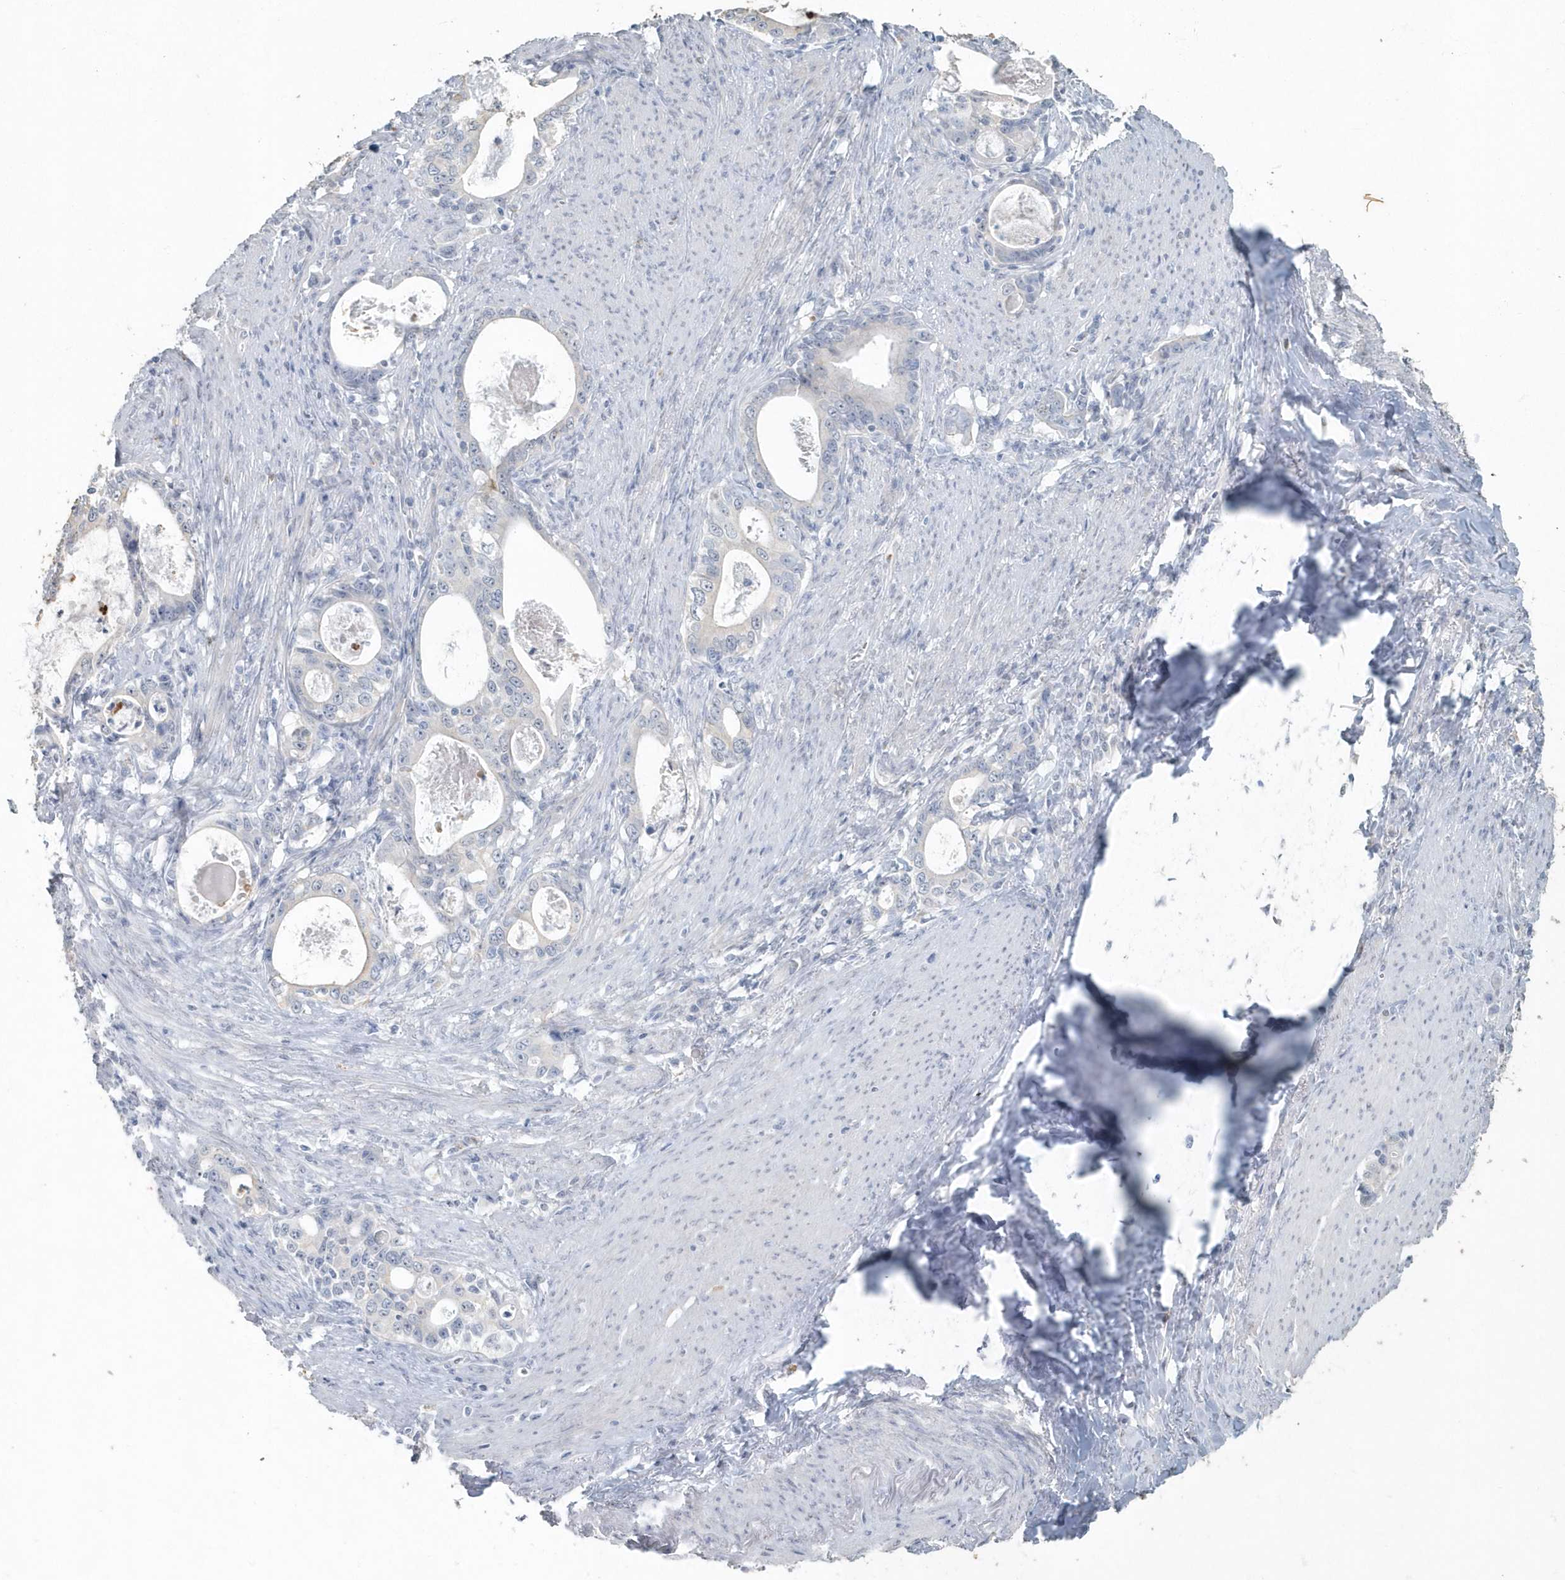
{"staining": {"intensity": "negative", "quantity": "none", "location": "none"}, "tissue": "stomach cancer", "cell_type": "Tumor cells", "image_type": "cancer", "snomed": [{"axis": "morphology", "description": "Adenocarcinoma, NOS"}, {"axis": "topography", "description": "Stomach, lower"}], "caption": "An image of stomach cancer (adenocarcinoma) stained for a protein reveals no brown staining in tumor cells.", "gene": "MYOT", "patient": {"sex": "female", "age": 72}}